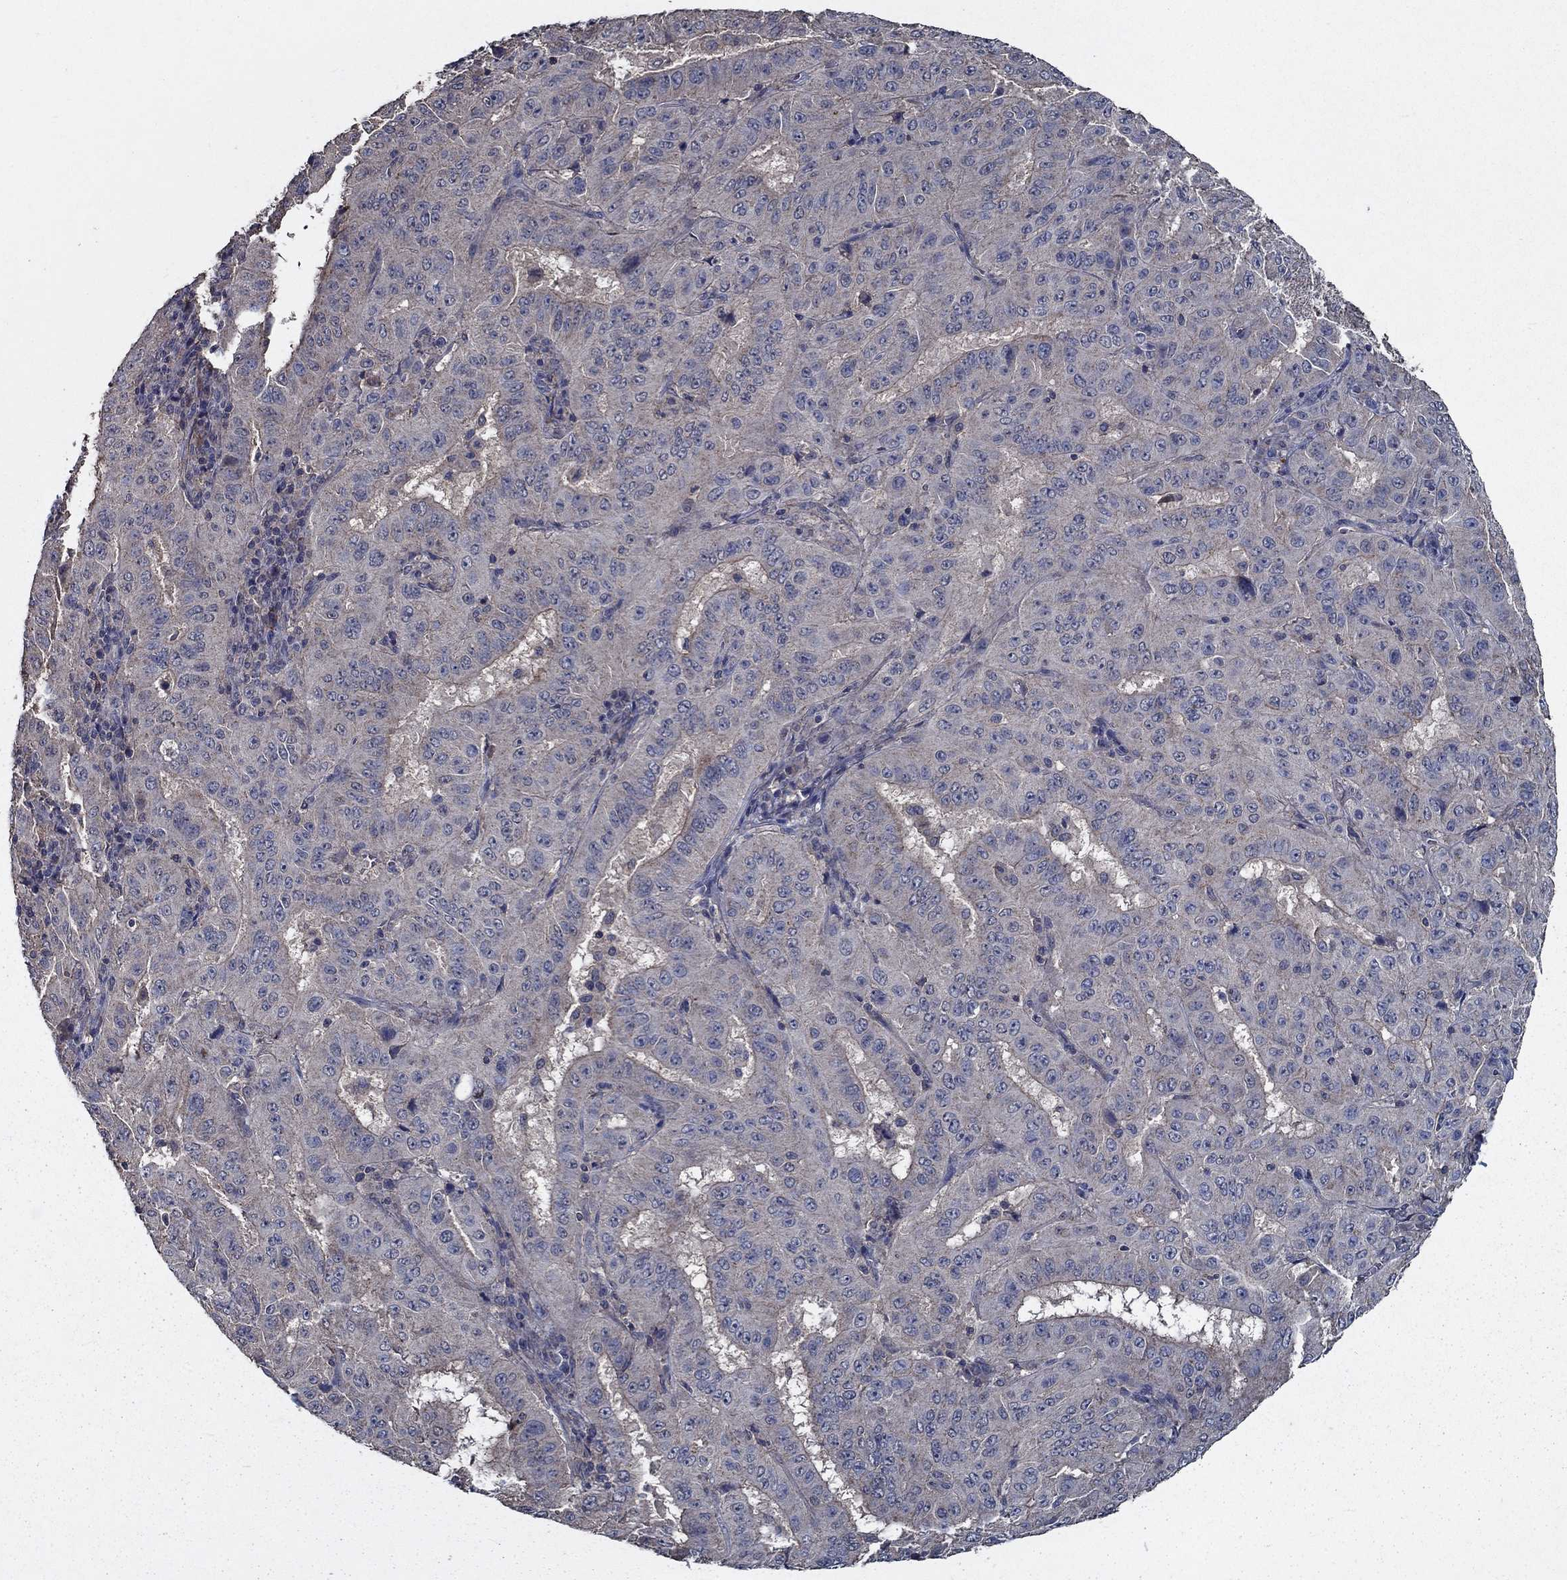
{"staining": {"intensity": "negative", "quantity": "none", "location": "none"}, "tissue": "pancreatic cancer", "cell_type": "Tumor cells", "image_type": "cancer", "snomed": [{"axis": "morphology", "description": "Adenocarcinoma, NOS"}, {"axis": "topography", "description": "Pancreas"}], "caption": "Tumor cells are negative for protein expression in human adenocarcinoma (pancreatic).", "gene": "SLC44A1", "patient": {"sex": "male", "age": 63}}